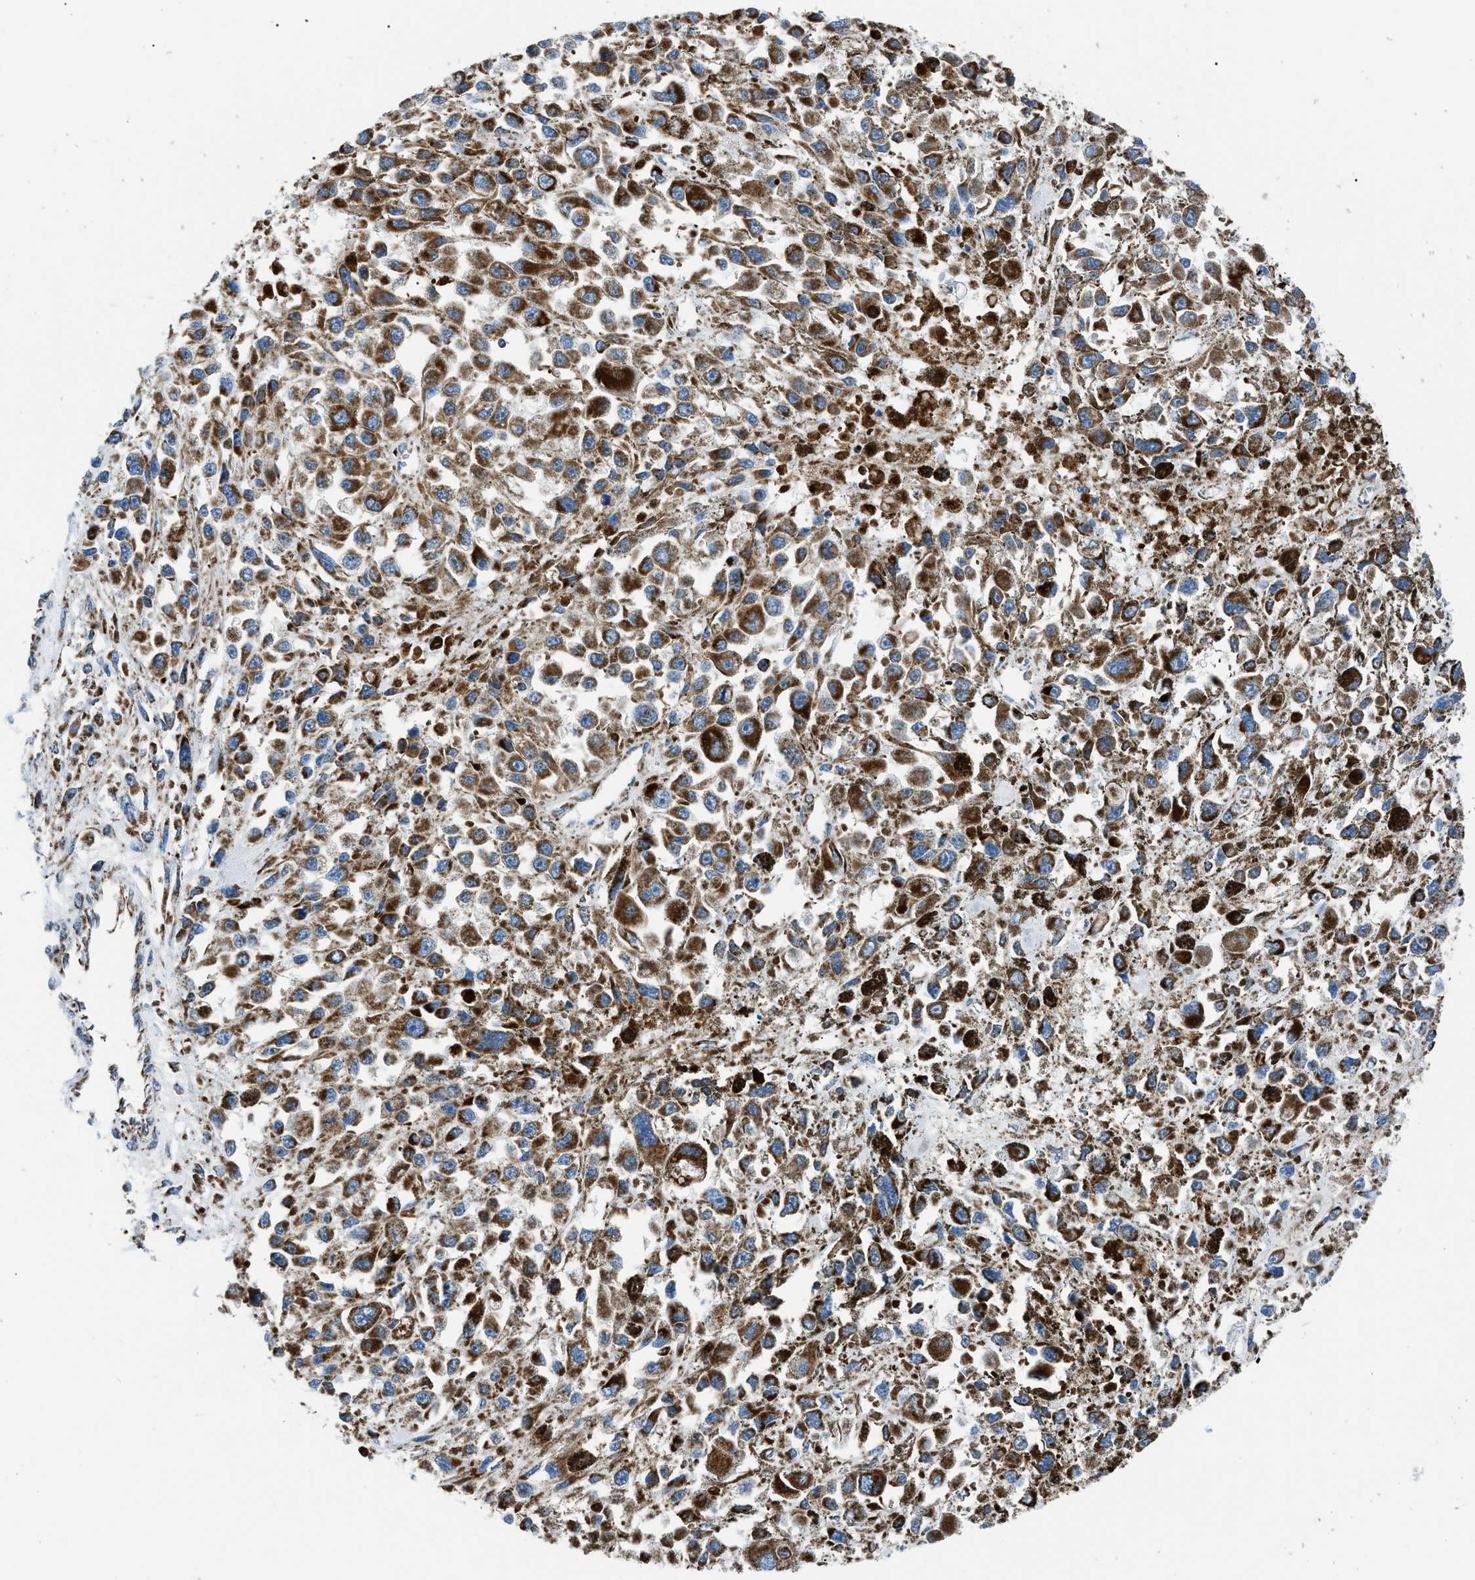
{"staining": {"intensity": "strong", "quantity": ">75%", "location": "cytoplasmic/membranous"}, "tissue": "melanoma", "cell_type": "Tumor cells", "image_type": "cancer", "snomed": [{"axis": "morphology", "description": "Malignant melanoma, Metastatic site"}, {"axis": "topography", "description": "Lymph node"}], "caption": "Brown immunohistochemical staining in human melanoma demonstrates strong cytoplasmic/membranous positivity in about >75% of tumor cells. (DAB (3,3'-diaminobenzidine) = brown stain, brightfield microscopy at high magnification).", "gene": "PHB2", "patient": {"sex": "male", "age": 59}}